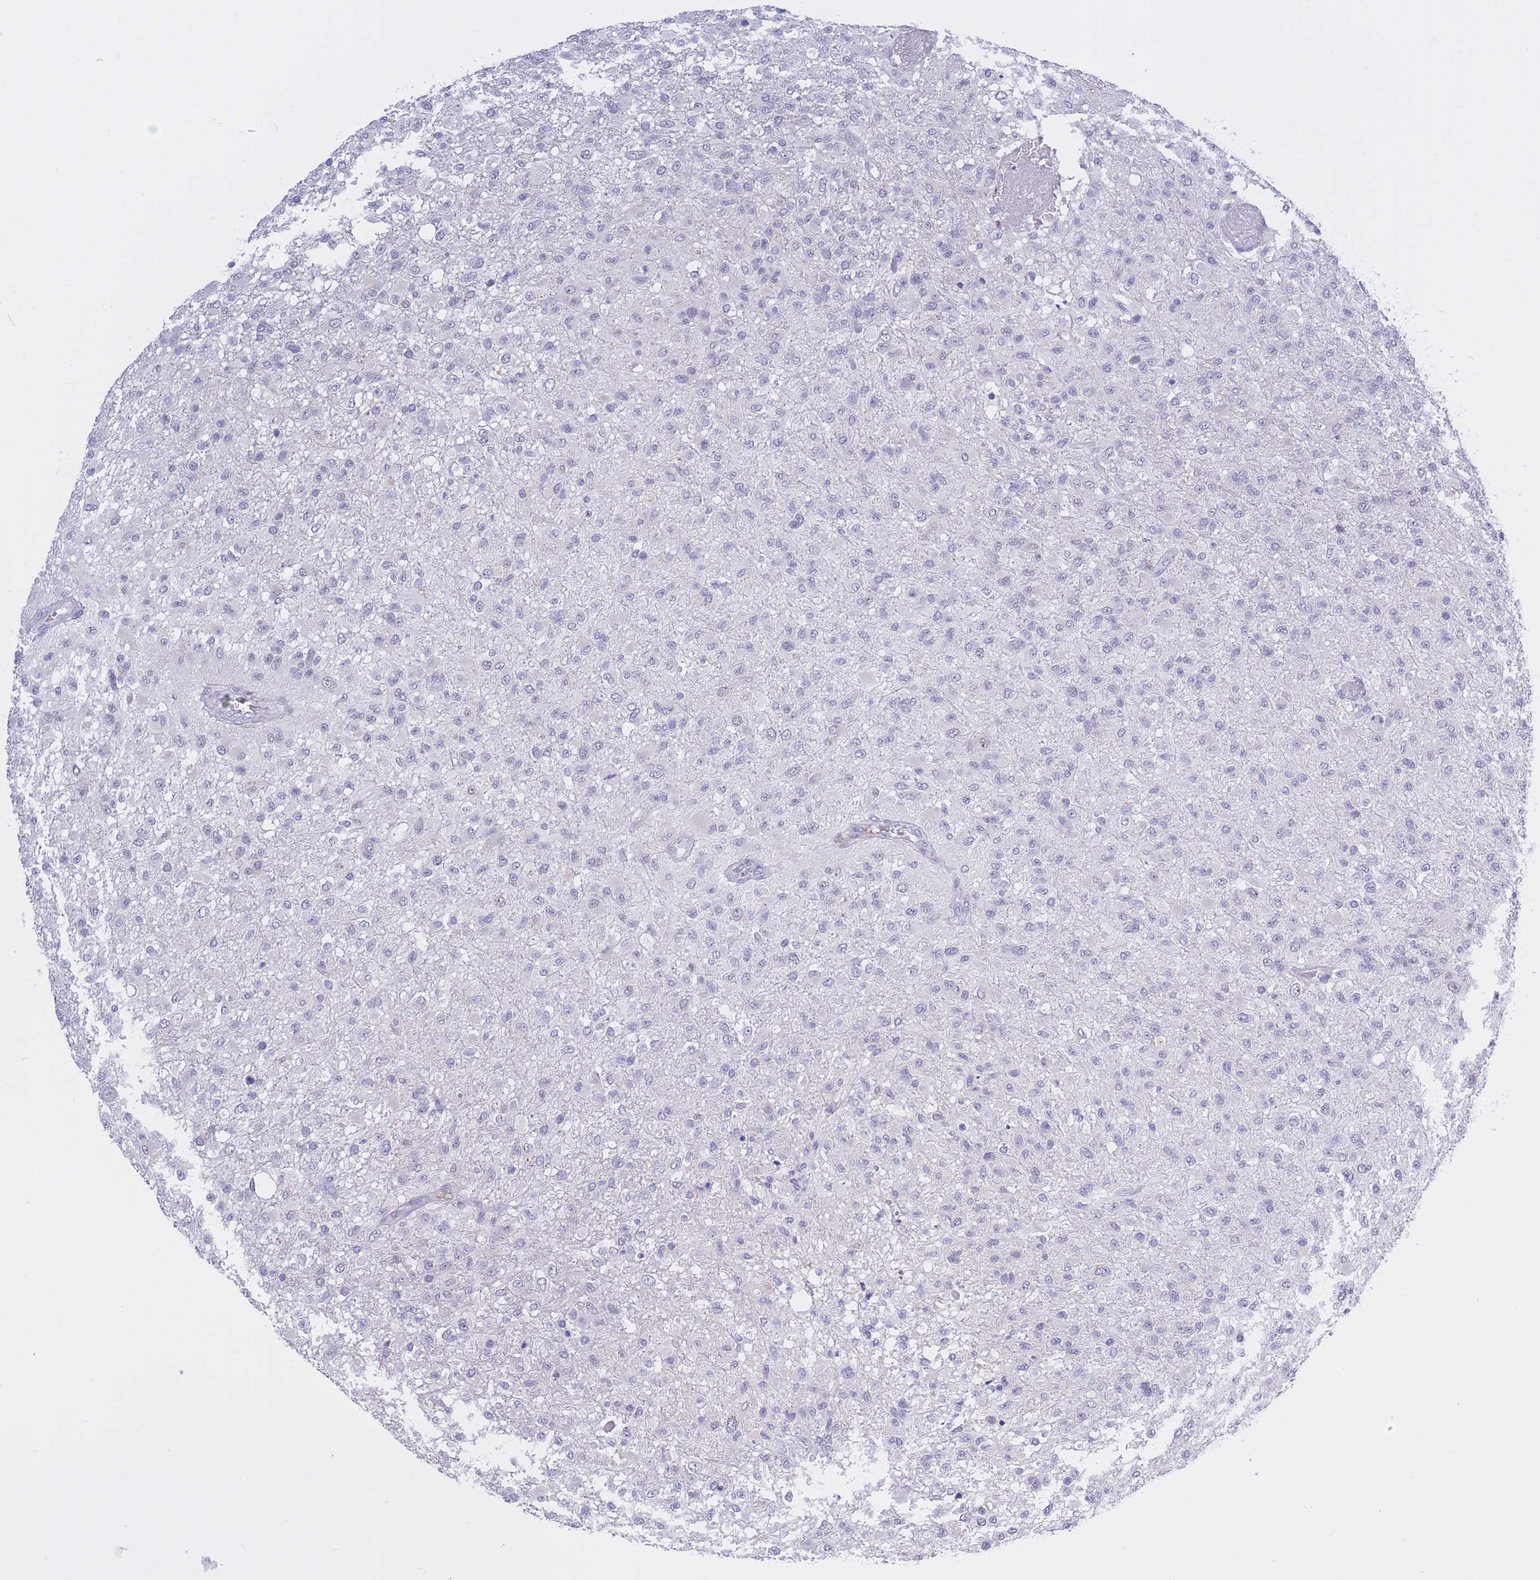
{"staining": {"intensity": "negative", "quantity": "none", "location": "none"}, "tissue": "glioma", "cell_type": "Tumor cells", "image_type": "cancer", "snomed": [{"axis": "morphology", "description": "Glioma, malignant, High grade"}, {"axis": "topography", "description": "Brain"}], "caption": "Micrograph shows no significant protein staining in tumor cells of glioma.", "gene": "BOP1", "patient": {"sex": "female", "age": 74}}